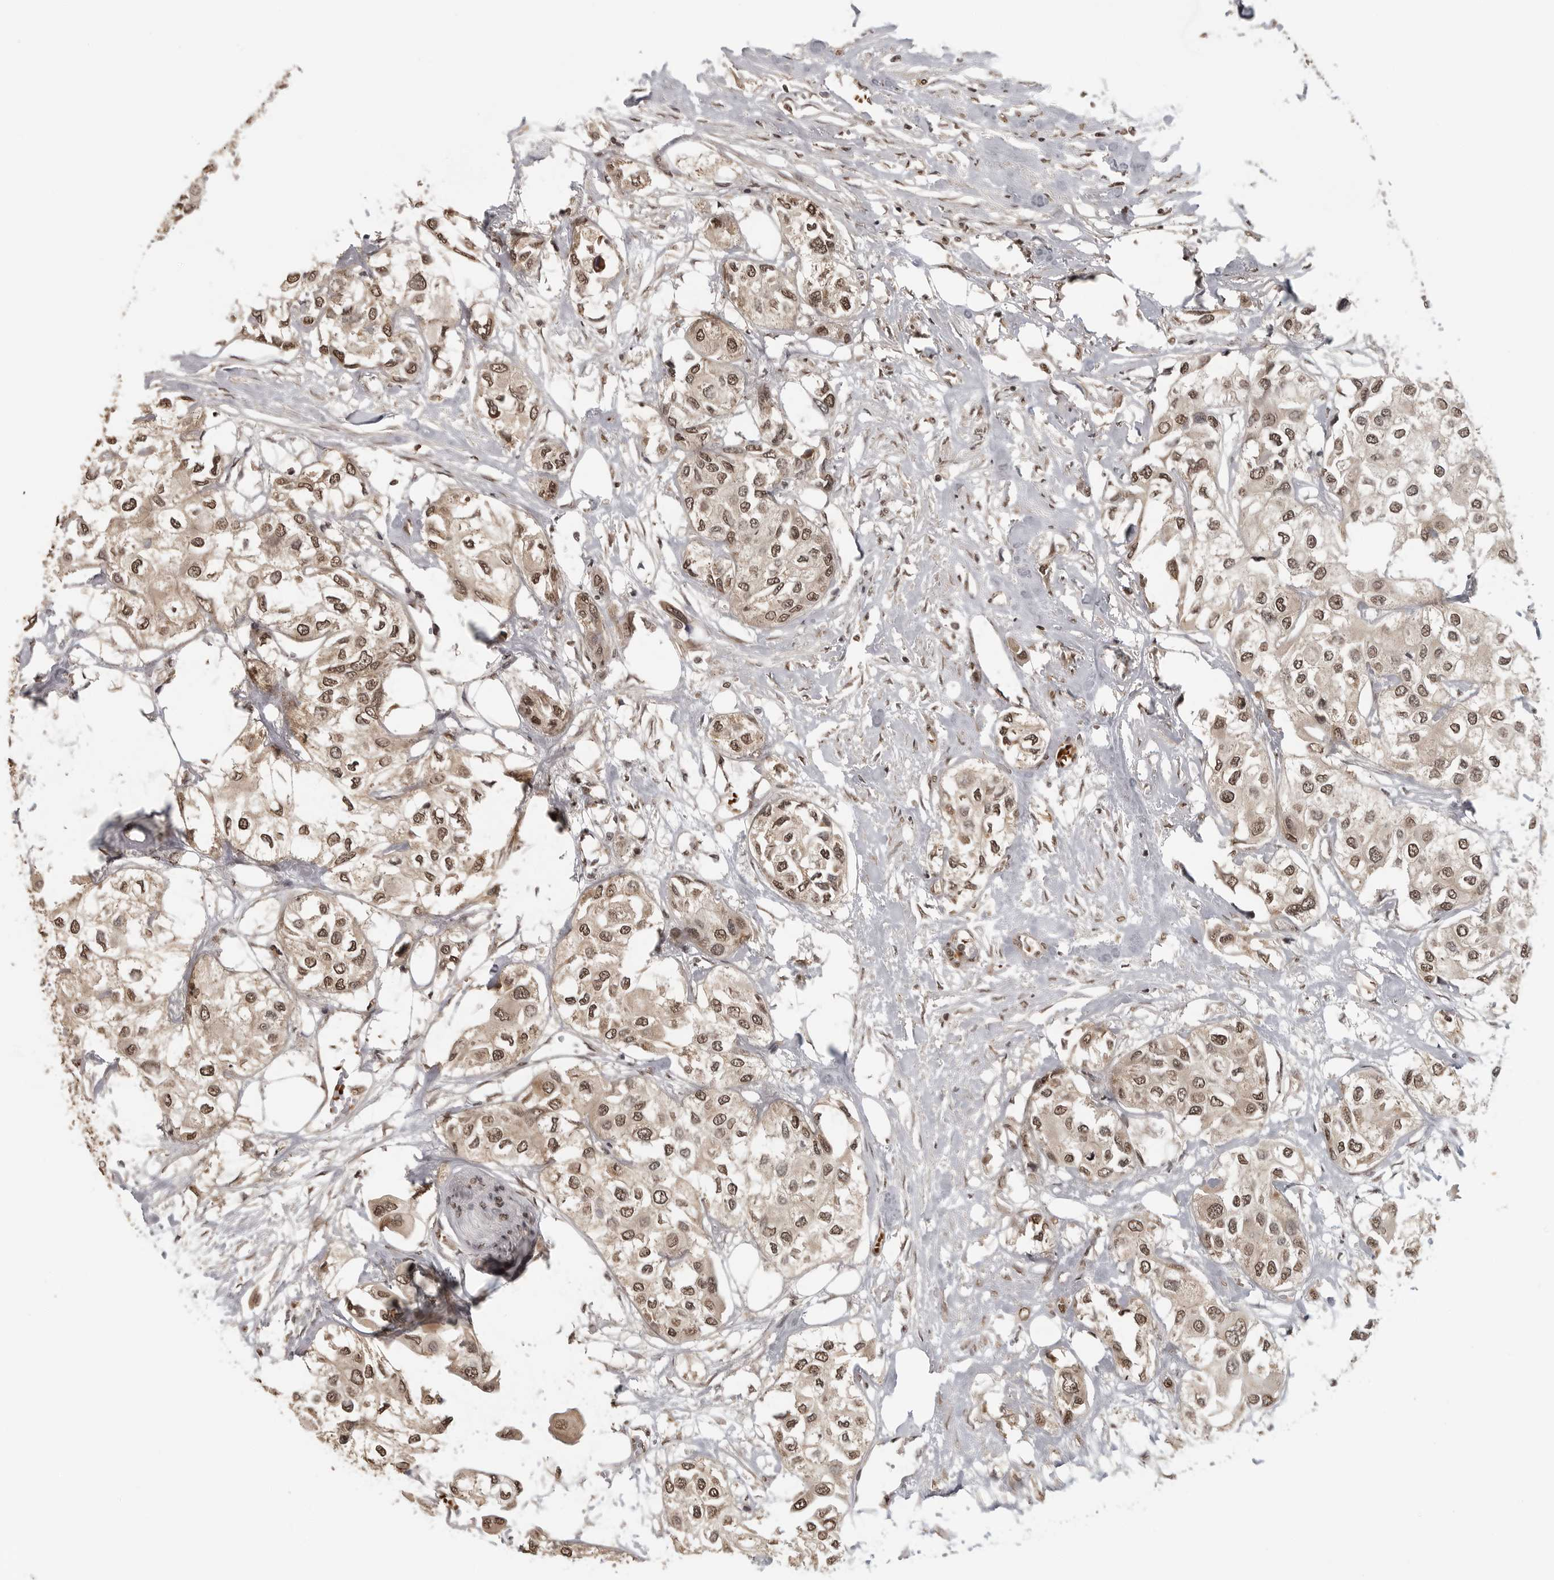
{"staining": {"intensity": "moderate", "quantity": ">75%", "location": "nuclear"}, "tissue": "urothelial cancer", "cell_type": "Tumor cells", "image_type": "cancer", "snomed": [{"axis": "morphology", "description": "Urothelial carcinoma, High grade"}, {"axis": "topography", "description": "Urinary bladder"}], "caption": "This is a photomicrograph of immunohistochemistry (IHC) staining of urothelial carcinoma (high-grade), which shows moderate staining in the nuclear of tumor cells.", "gene": "CLOCK", "patient": {"sex": "male", "age": 64}}